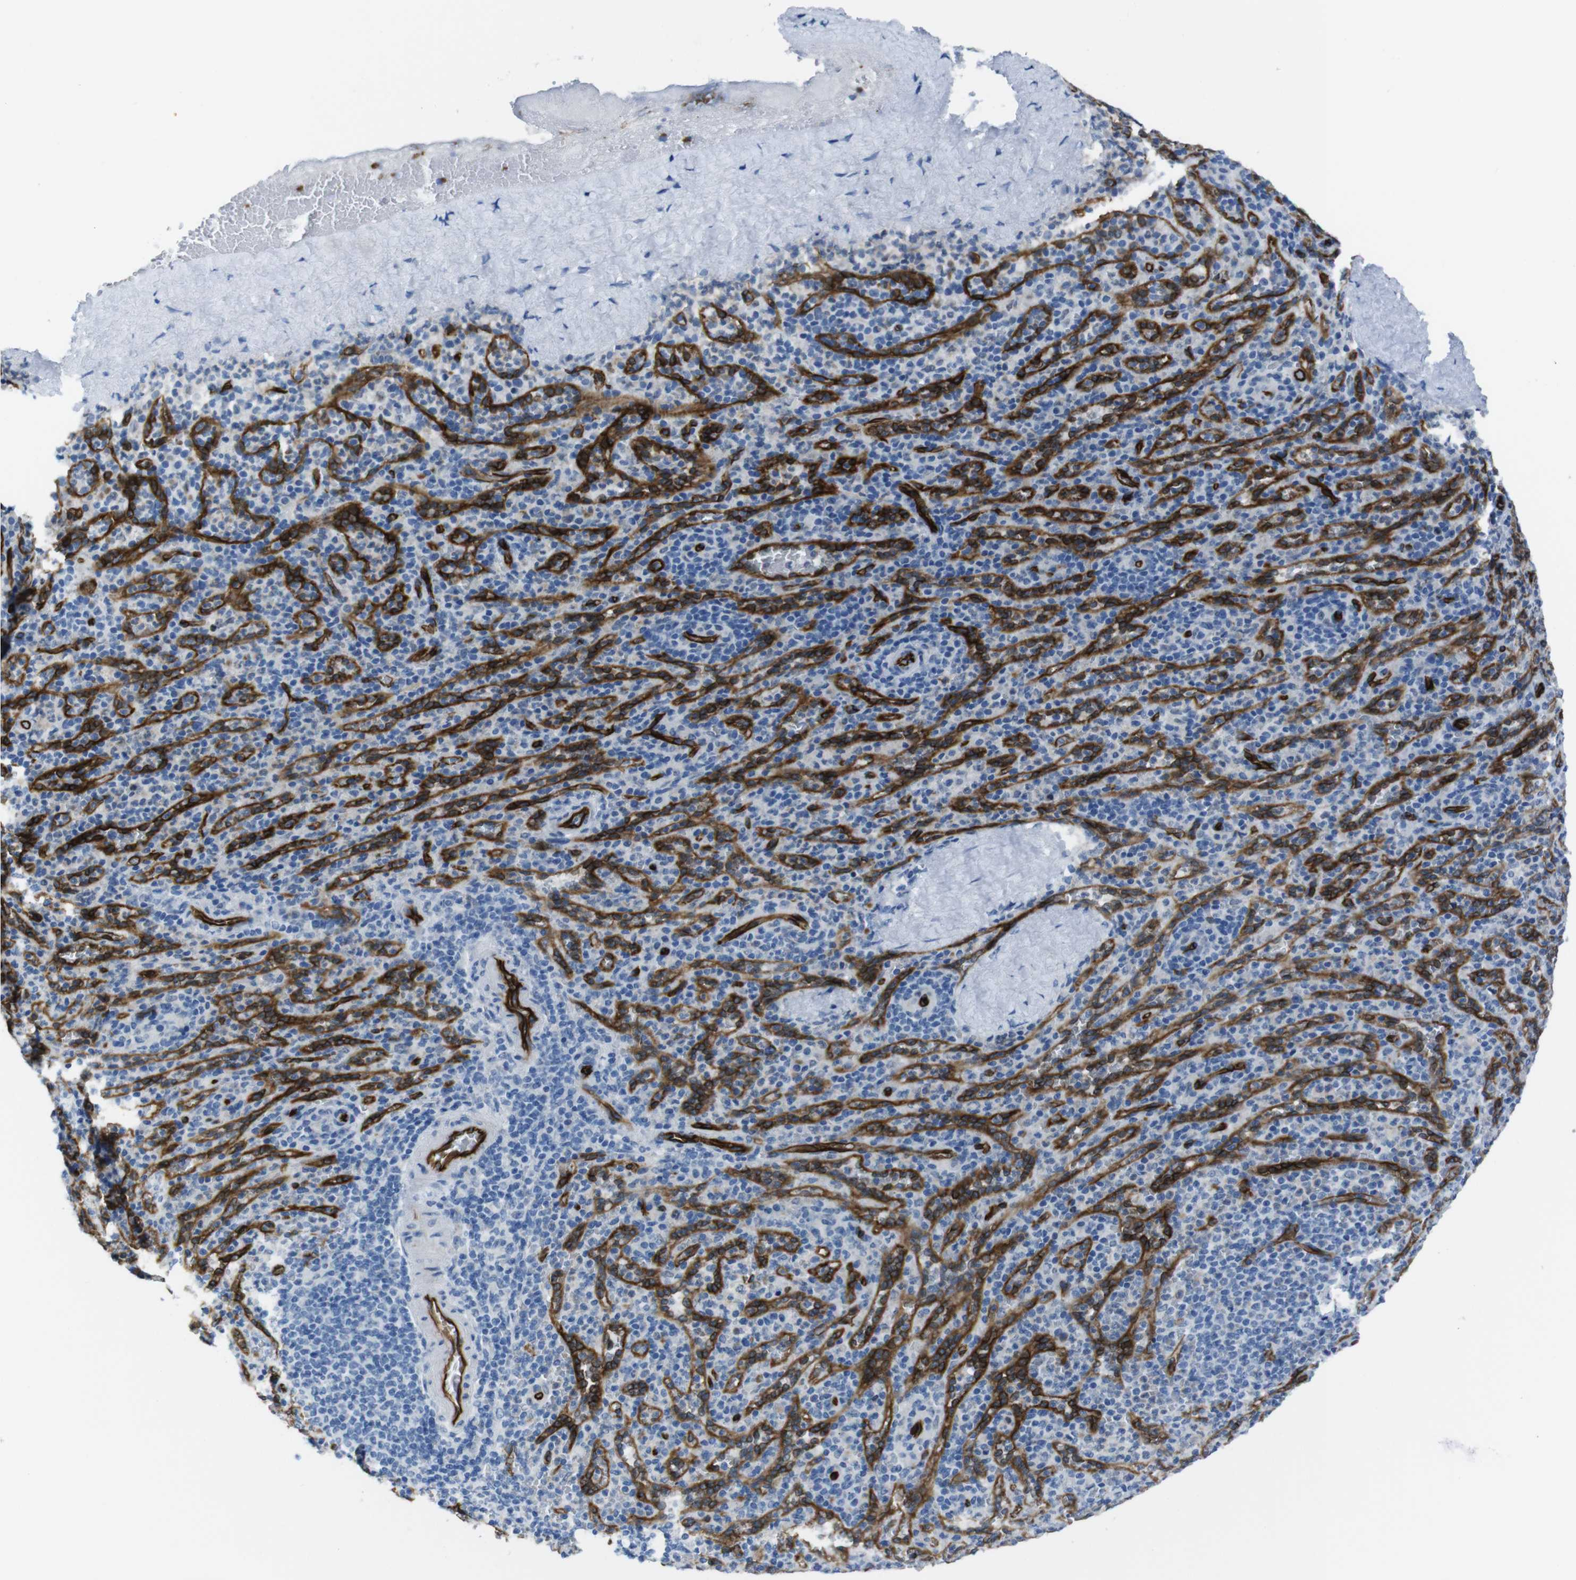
{"staining": {"intensity": "negative", "quantity": "none", "location": "none"}, "tissue": "spleen", "cell_type": "Cells in red pulp", "image_type": "normal", "snomed": [{"axis": "morphology", "description": "Normal tissue, NOS"}, {"axis": "topography", "description": "Spleen"}], "caption": "This is an IHC photomicrograph of benign human spleen. There is no positivity in cells in red pulp.", "gene": "HSPA12B", "patient": {"sex": "male", "age": 36}}